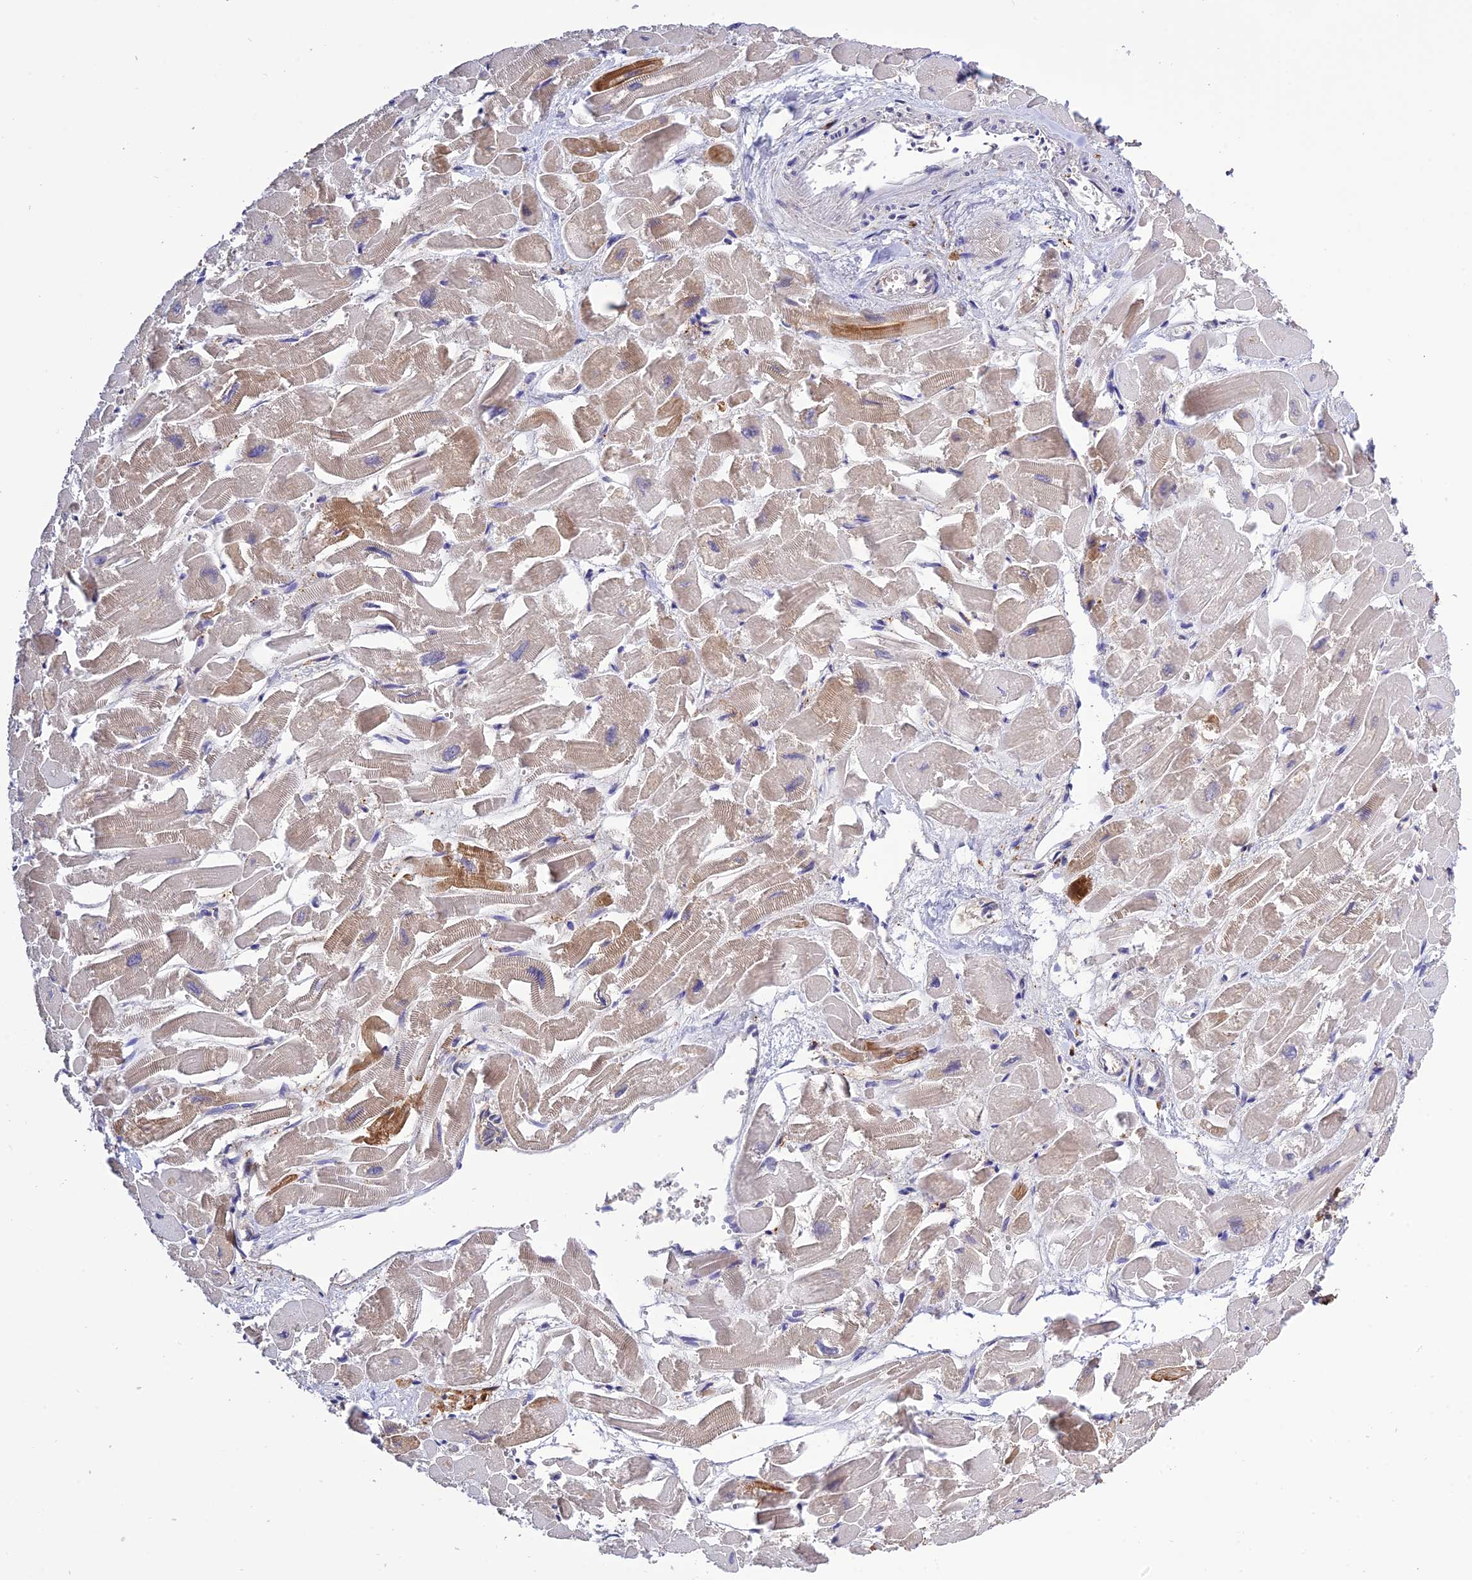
{"staining": {"intensity": "moderate", "quantity": "<25%", "location": "cytoplasmic/membranous"}, "tissue": "heart muscle", "cell_type": "Cardiomyocytes", "image_type": "normal", "snomed": [{"axis": "morphology", "description": "Normal tissue, NOS"}, {"axis": "topography", "description": "Heart"}], "caption": "IHC staining of unremarkable heart muscle, which displays low levels of moderate cytoplasmic/membranous expression in about <25% of cardiomyocytes indicating moderate cytoplasmic/membranous protein staining. The staining was performed using DAB (3,3'-diaminobenzidine) (brown) for protein detection and nuclei were counterstained in hematoxylin (blue).", "gene": "MNS1", "patient": {"sex": "male", "age": 54}}